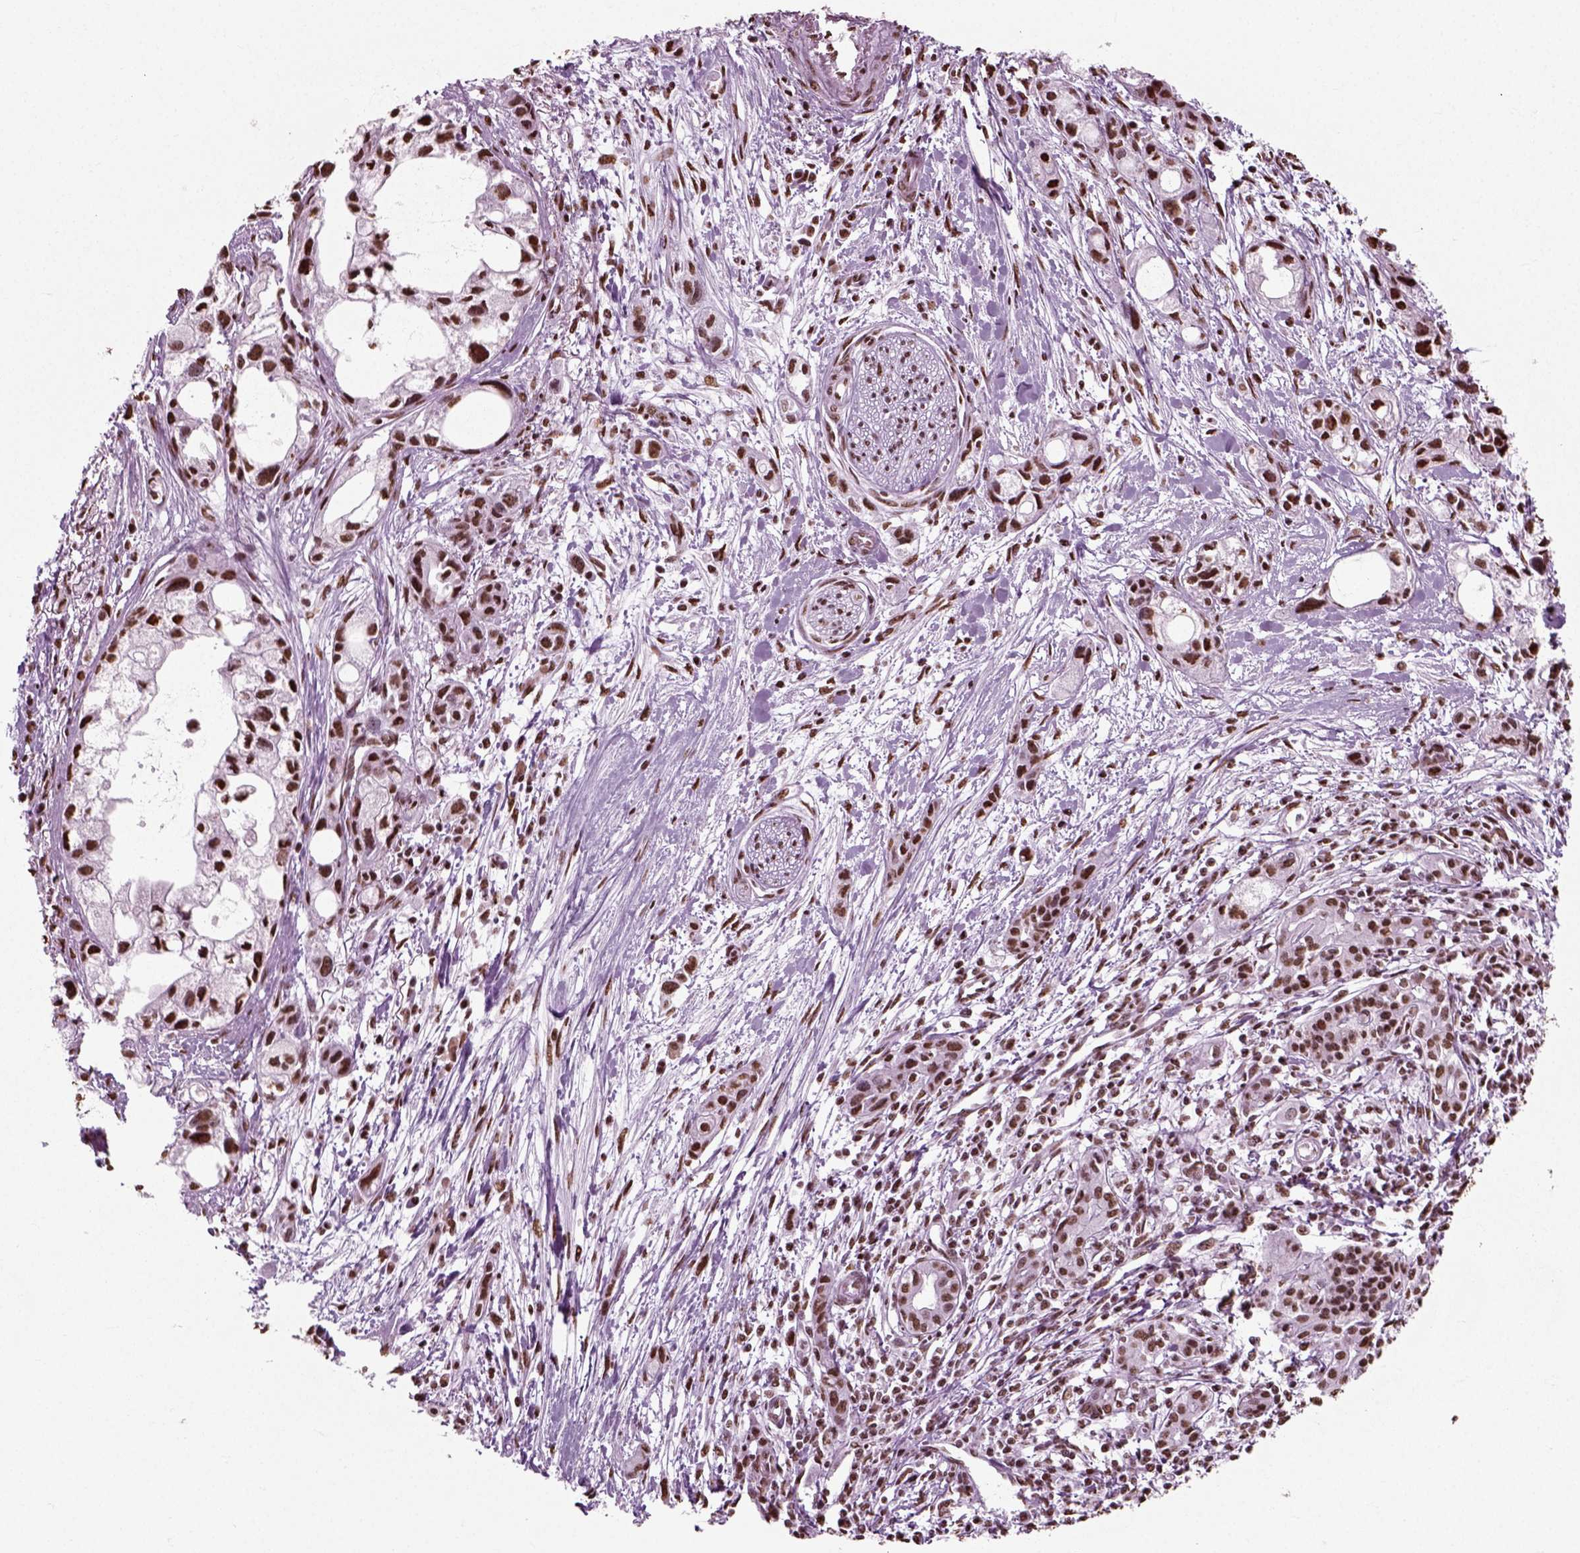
{"staining": {"intensity": "strong", "quantity": ">75%", "location": "nuclear"}, "tissue": "pancreatic cancer", "cell_type": "Tumor cells", "image_type": "cancer", "snomed": [{"axis": "morphology", "description": "Adenocarcinoma, NOS"}, {"axis": "topography", "description": "Pancreas"}], "caption": "IHC of human pancreatic cancer (adenocarcinoma) displays high levels of strong nuclear expression in about >75% of tumor cells. (DAB (3,3'-diaminobenzidine) IHC, brown staining for protein, blue staining for nuclei).", "gene": "POLR1H", "patient": {"sex": "female", "age": 61}}